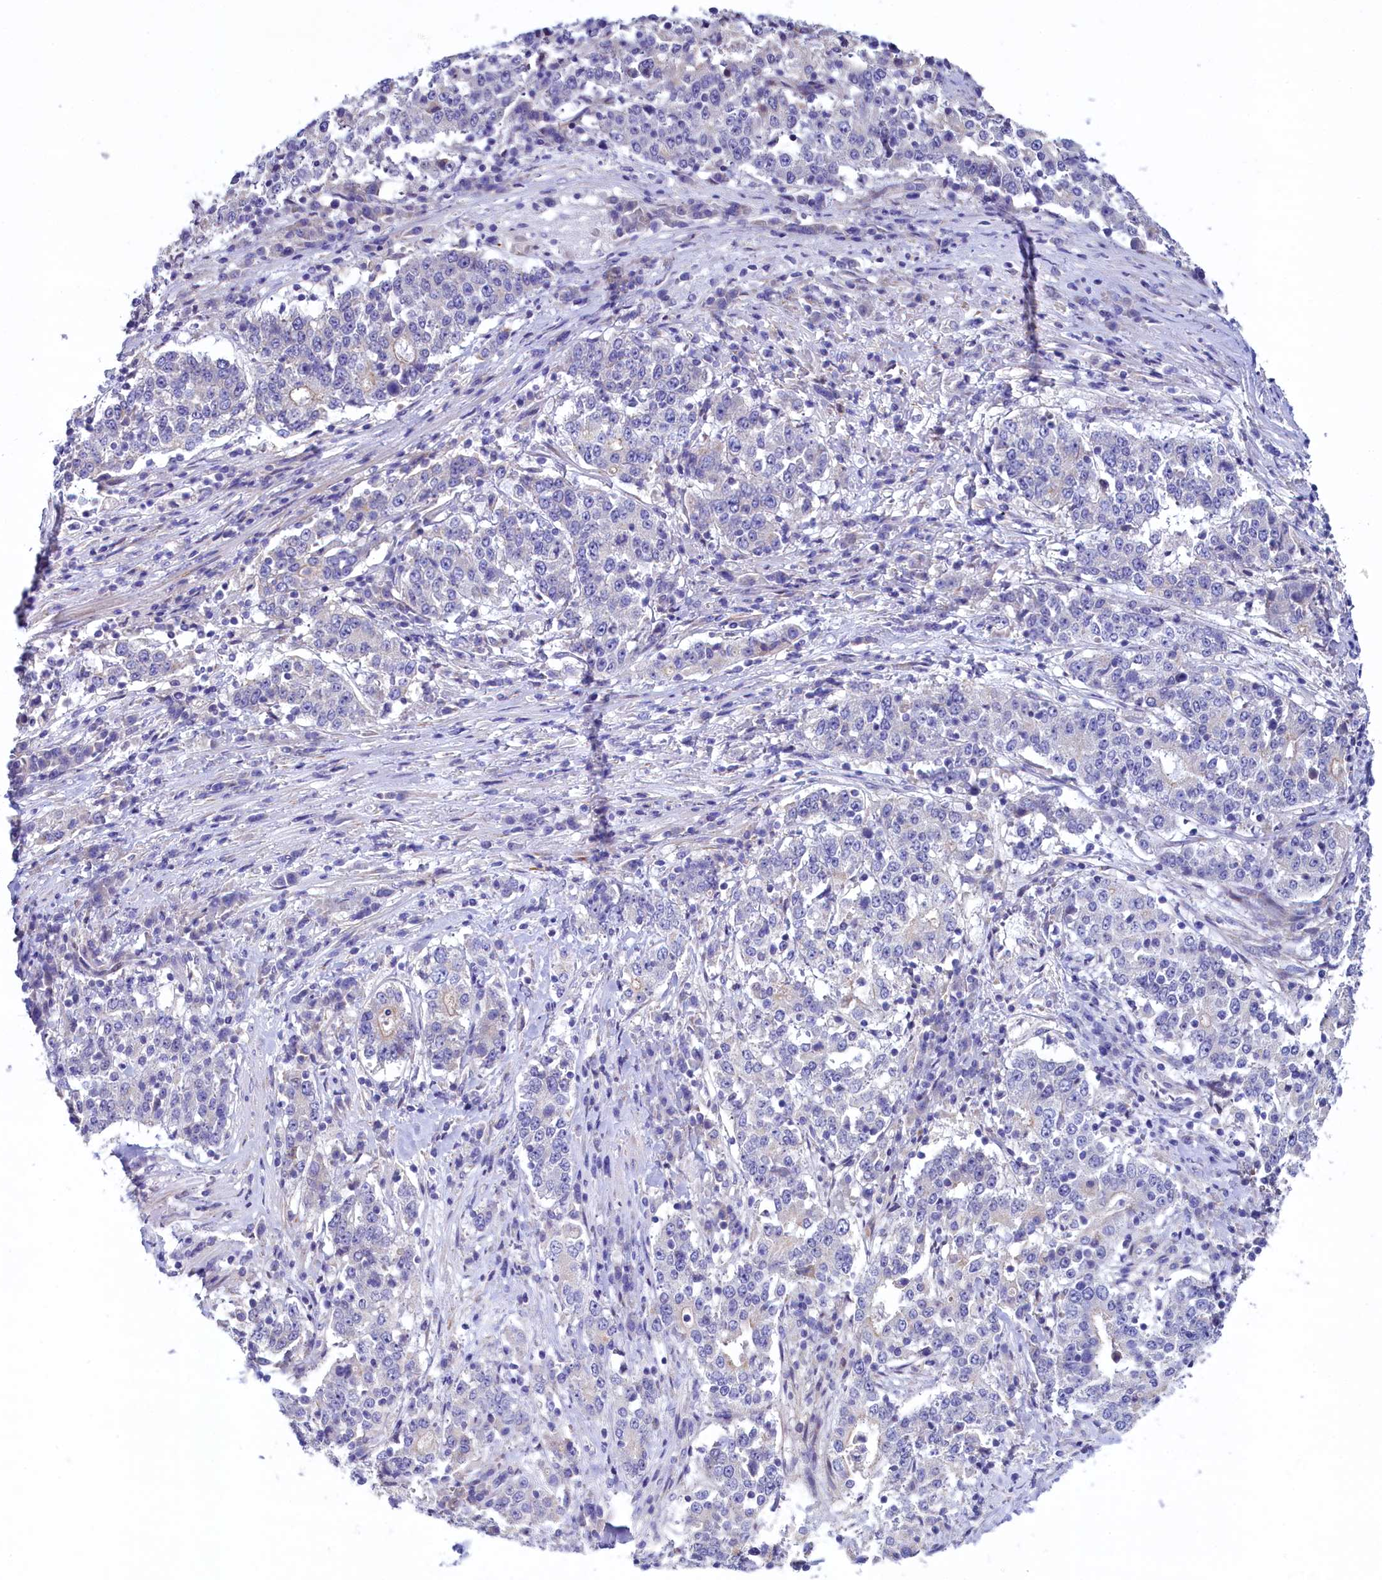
{"staining": {"intensity": "negative", "quantity": "none", "location": "none"}, "tissue": "stomach cancer", "cell_type": "Tumor cells", "image_type": "cancer", "snomed": [{"axis": "morphology", "description": "Adenocarcinoma, NOS"}, {"axis": "topography", "description": "Stomach"}], "caption": "Tumor cells are negative for protein expression in human stomach adenocarcinoma.", "gene": "KRBOX5", "patient": {"sex": "male", "age": 59}}